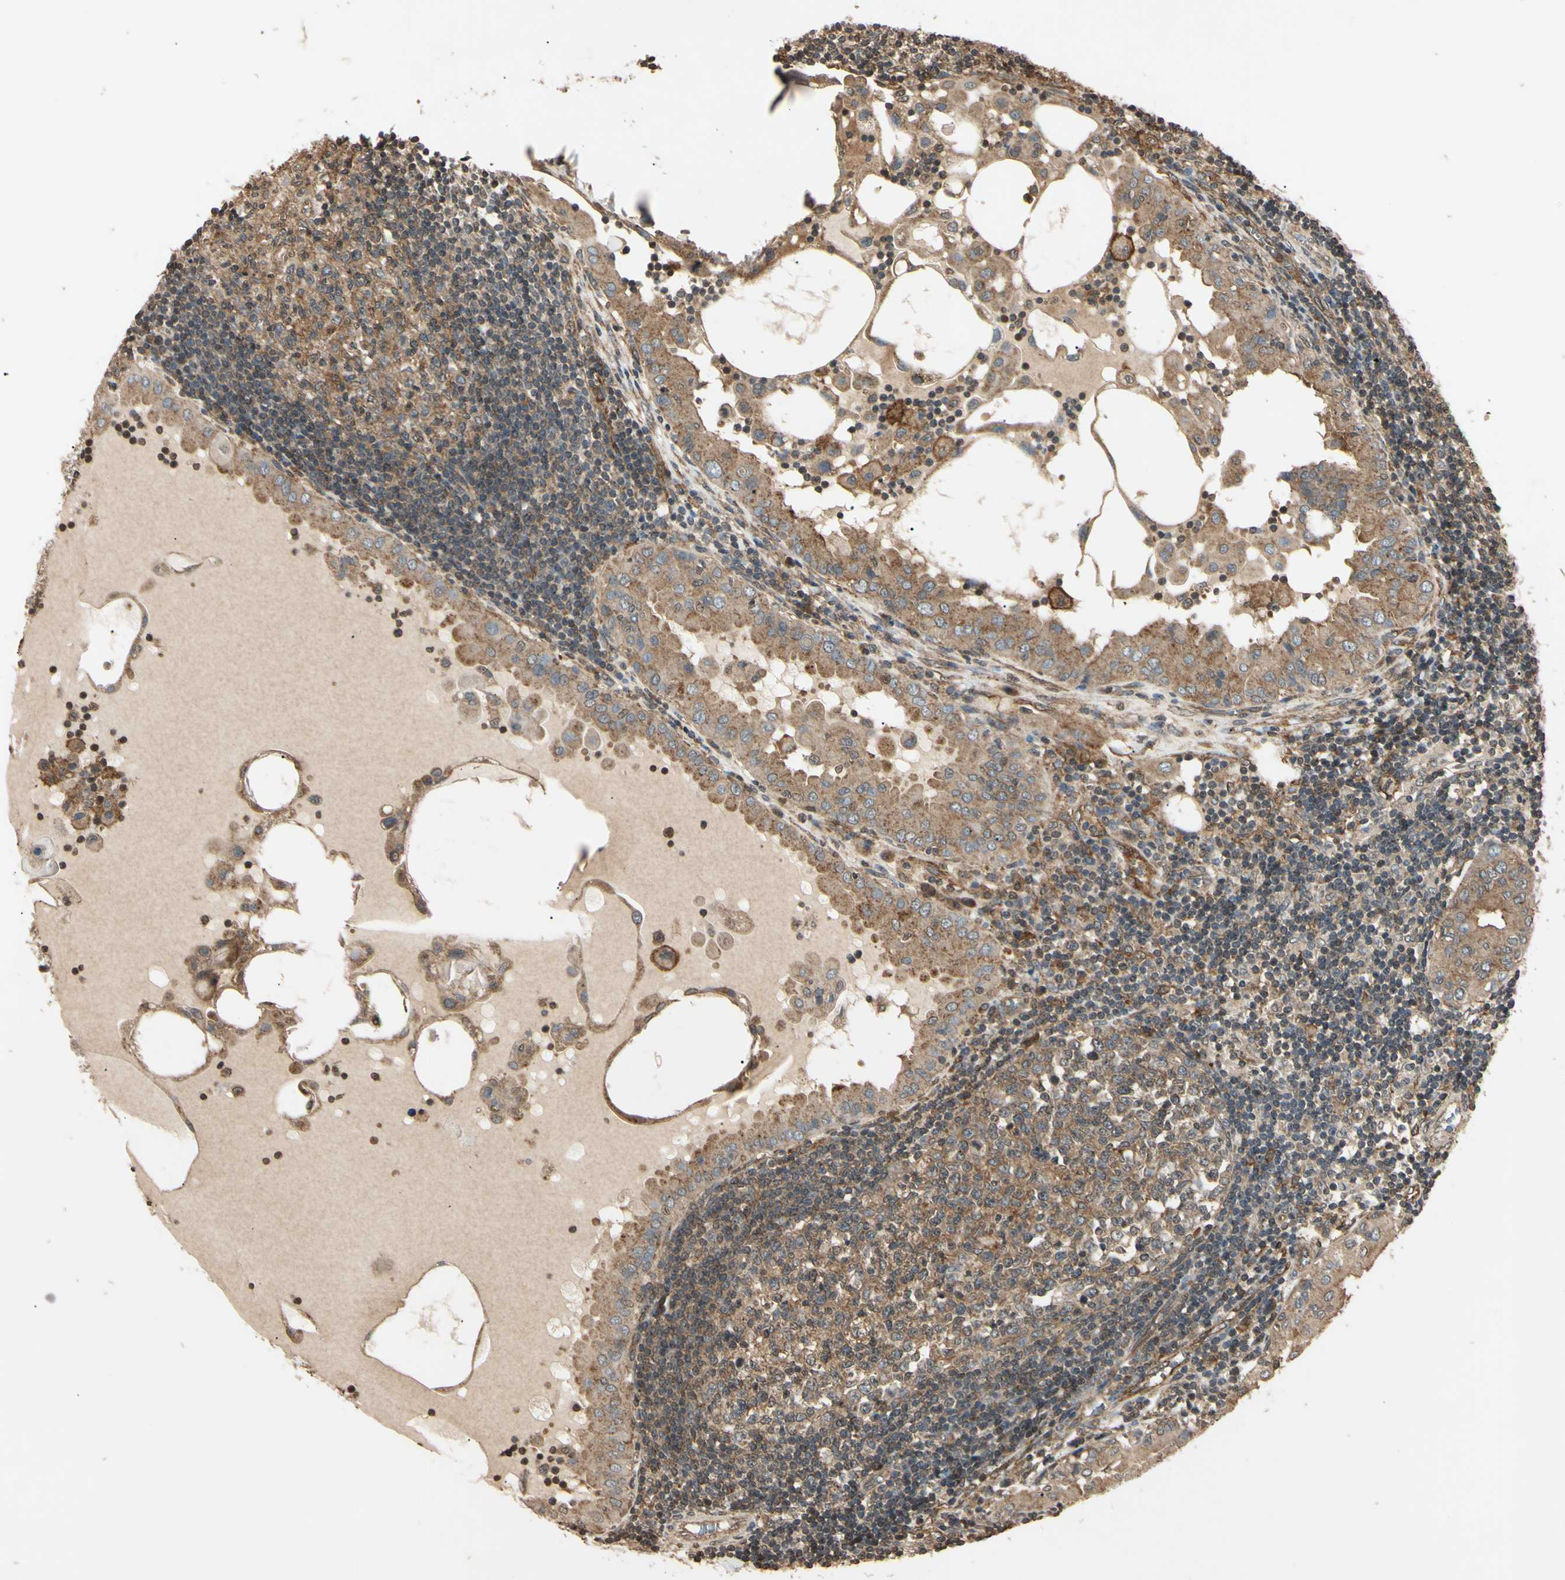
{"staining": {"intensity": "moderate", "quantity": "25%-75%", "location": "cytoplasmic/membranous"}, "tissue": "thyroid cancer", "cell_type": "Tumor cells", "image_type": "cancer", "snomed": [{"axis": "morphology", "description": "Papillary adenocarcinoma, NOS"}, {"axis": "topography", "description": "Thyroid gland"}], "caption": "Immunohistochemical staining of human thyroid papillary adenocarcinoma shows medium levels of moderate cytoplasmic/membranous expression in about 25%-75% of tumor cells. (Brightfield microscopy of DAB IHC at high magnification).", "gene": "EPN1", "patient": {"sex": "male", "age": 33}}